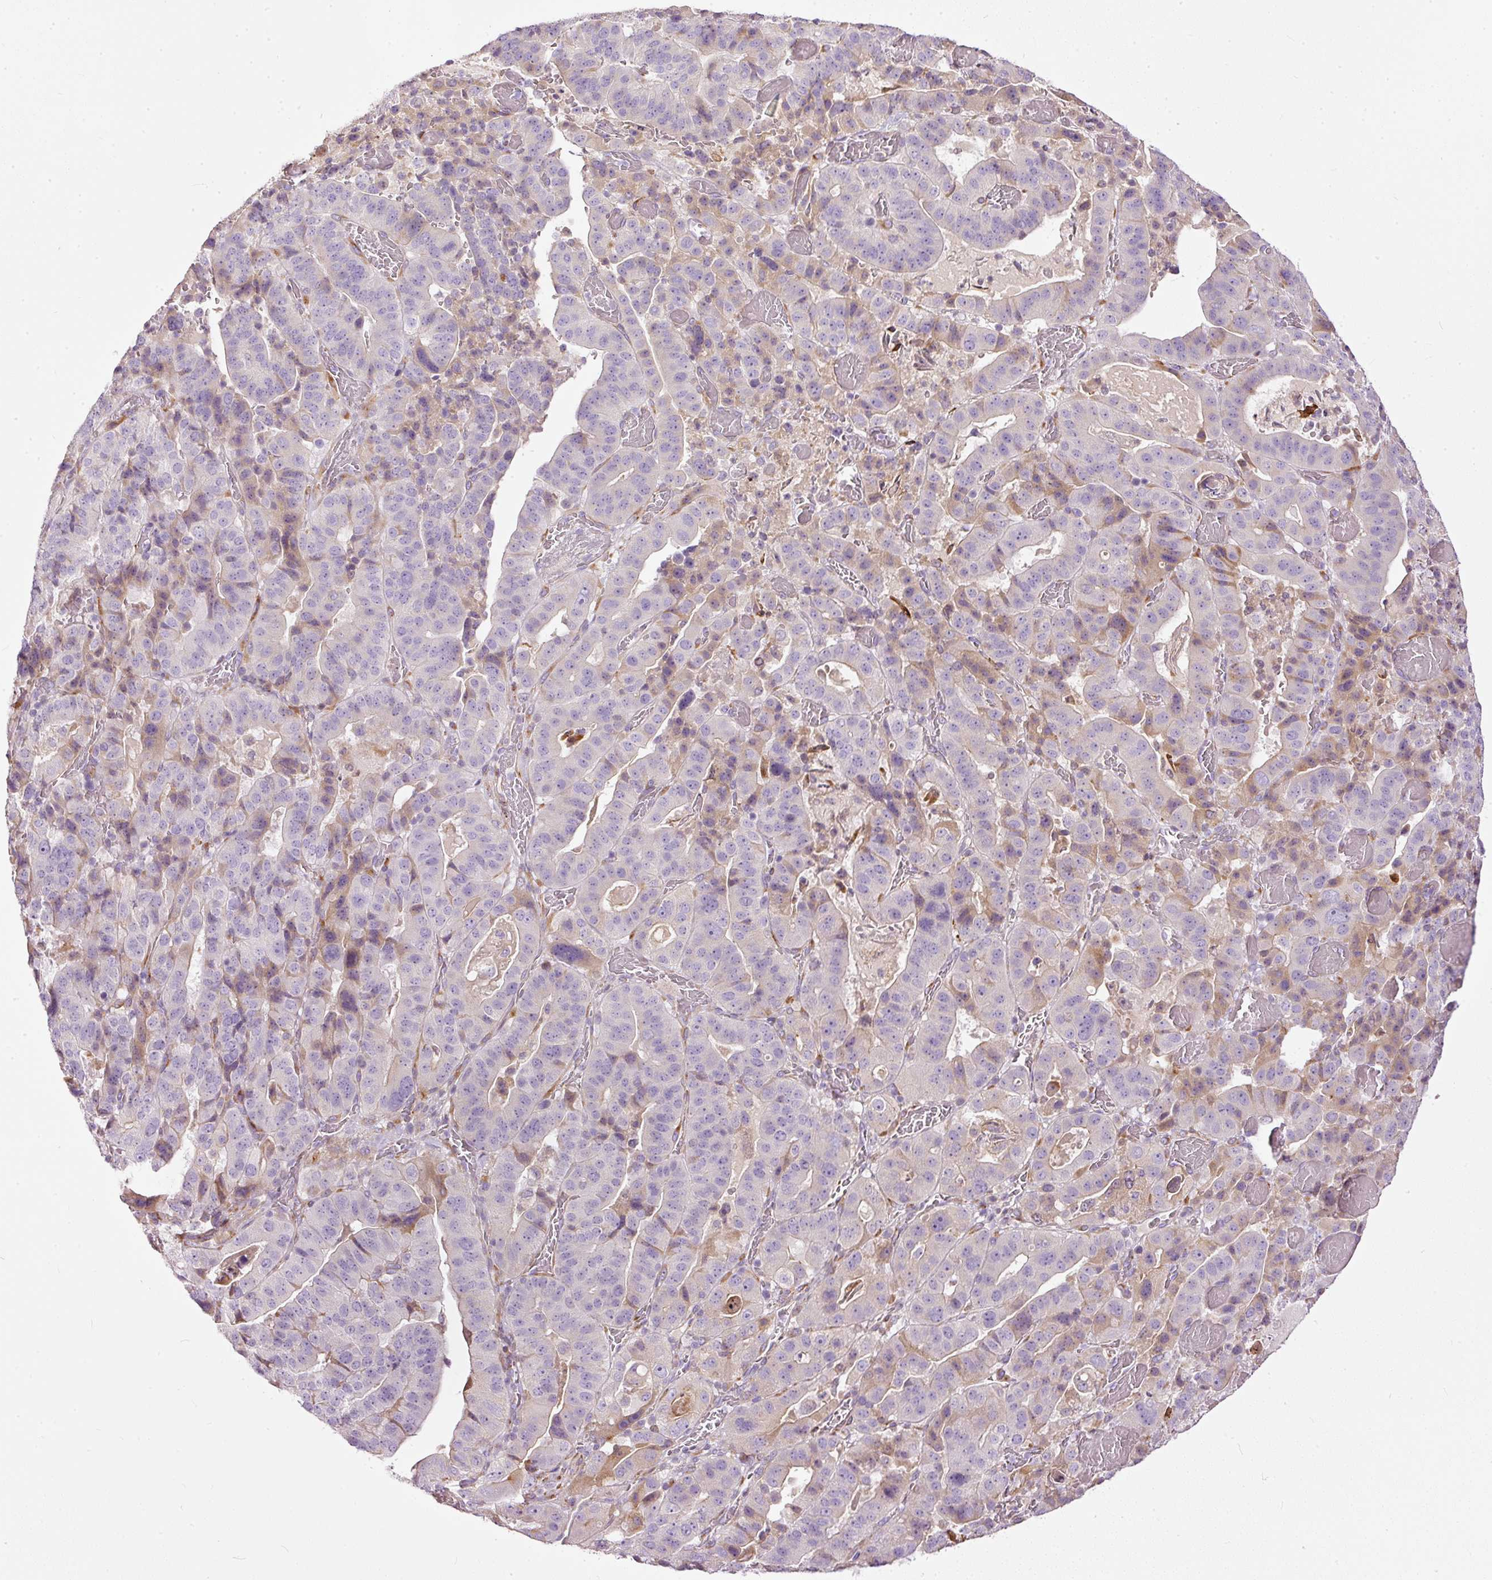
{"staining": {"intensity": "moderate", "quantity": "<25%", "location": "cytoplasmic/membranous"}, "tissue": "stomach cancer", "cell_type": "Tumor cells", "image_type": "cancer", "snomed": [{"axis": "morphology", "description": "Adenocarcinoma, NOS"}, {"axis": "topography", "description": "Stomach"}], "caption": "There is low levels of moderate cytoplasmic/membranous expression in tumor cells of stomach cancer (adenocarcinoma), as demonstrated by immunohistochemical staining (brown color).", "gene": "PAQR9", "patient": {"sex": "male", "age": 48}}